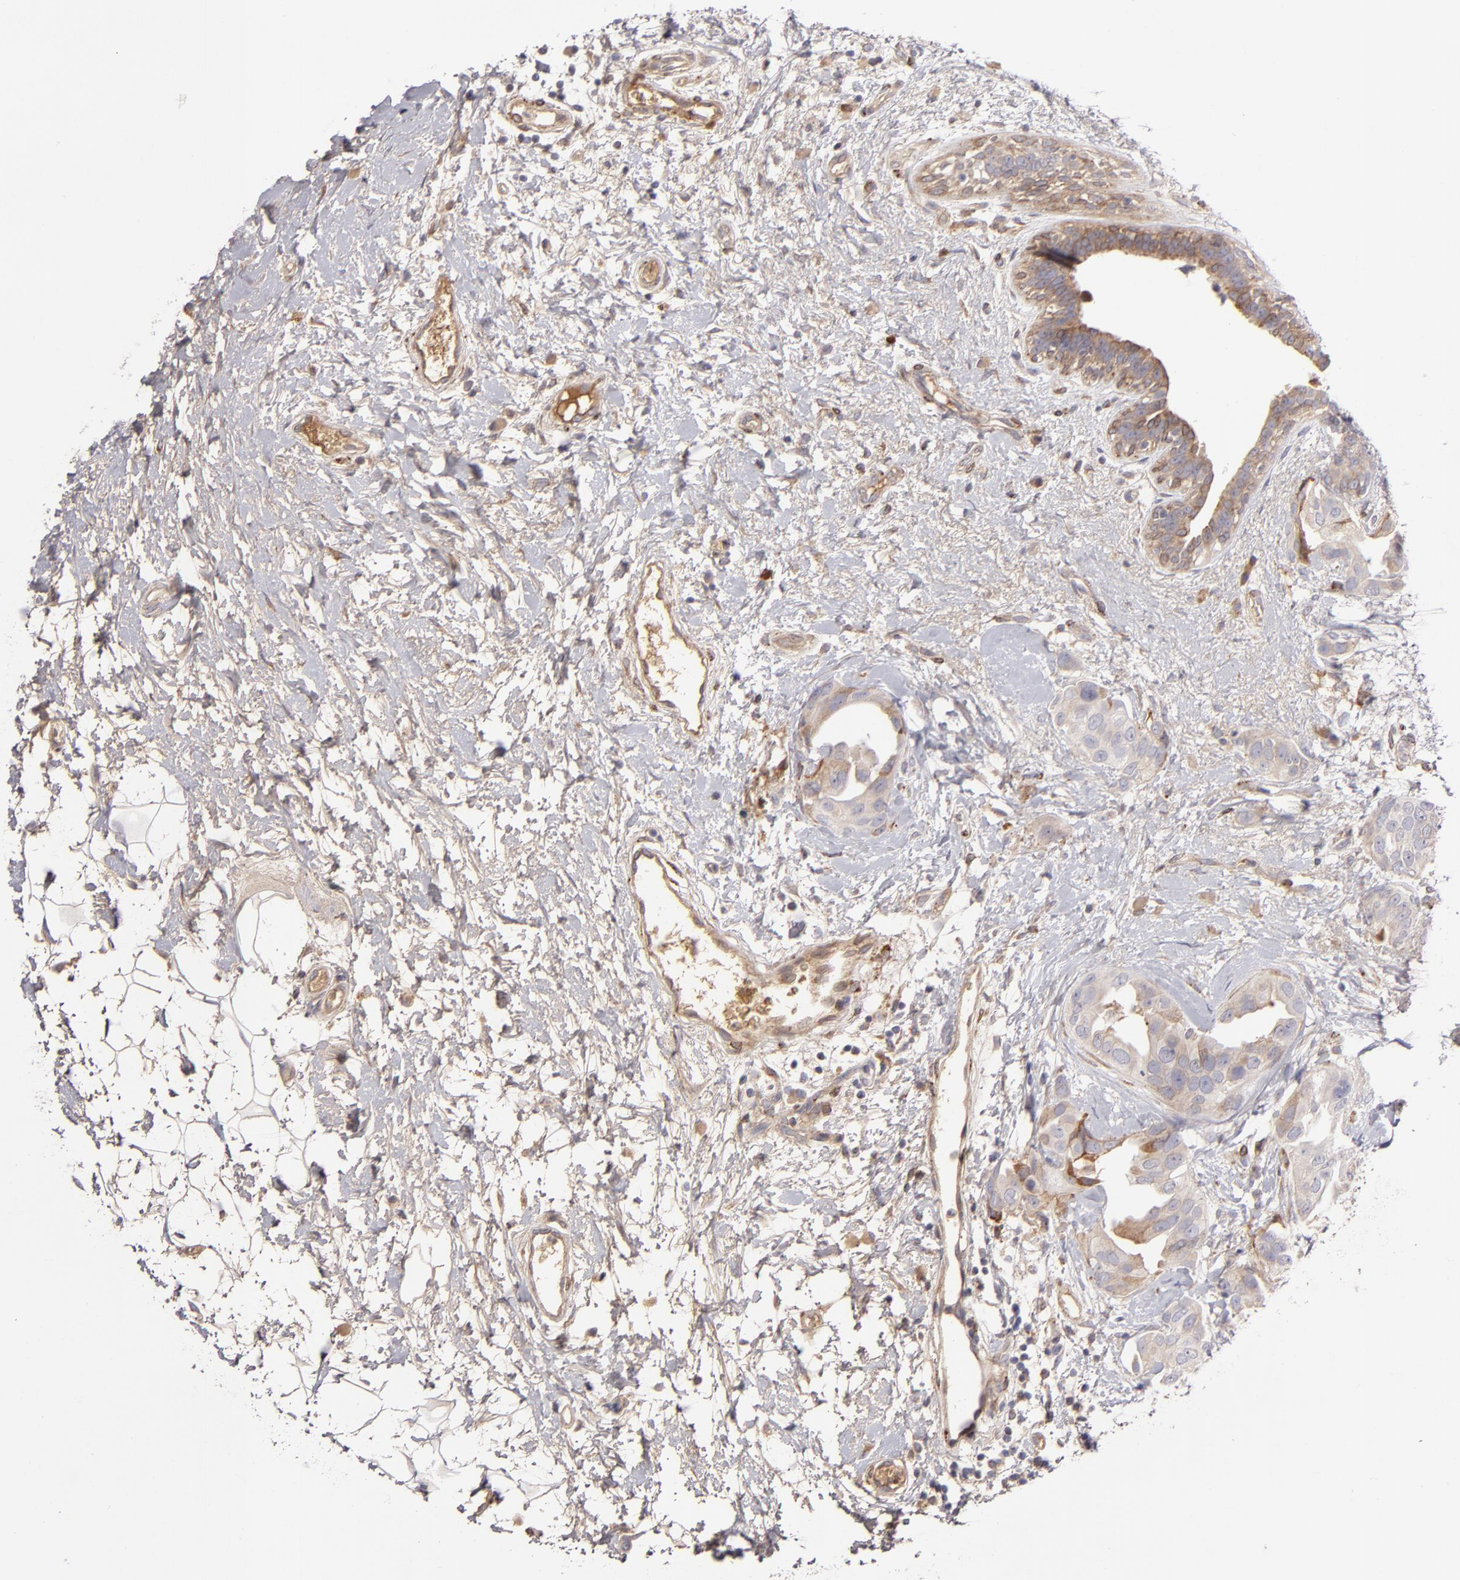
{"staining": {"intensity": "weak", "quantity": ">75%", "location": "cytoplasmic/membranous"}, "tissue": "breast cancer", "cell_type": "Tumor cells", "image_type": "cancer", "snomed": [{"axis": "morphology", "description": "Duct carcinoma"}, {"axis": "topography", "description": "Breast"}], "caption": "Tumor cells show weak cytoplasmic/membranous positivity in about >75% of cells in invasive ductal carcinoma (breast).", "gene": "CFB", "patient": {"sex": "female", "age": 40}}